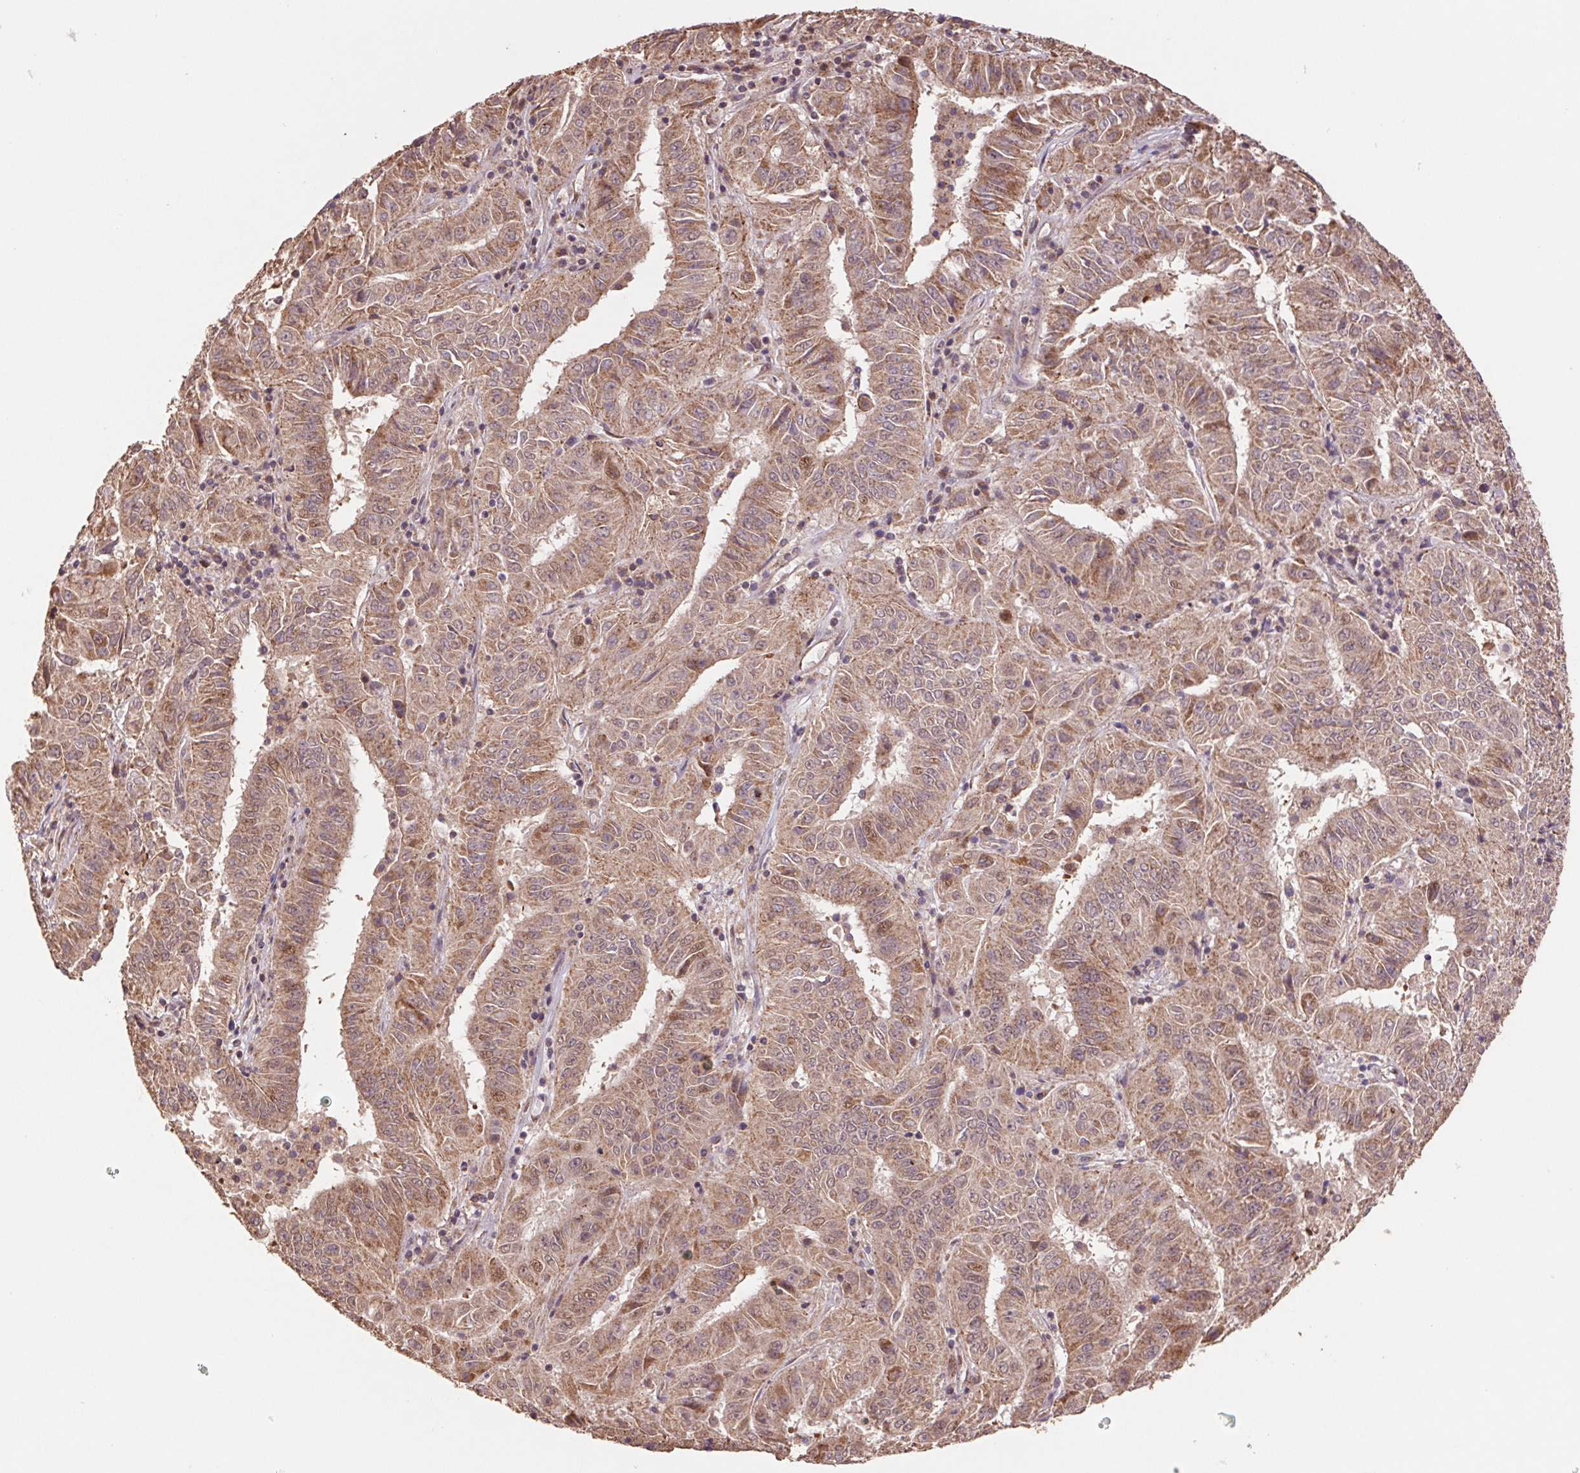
{"staining": {"intensity": "moderate", "quantity": ">75%", "location": "cytoplasmic/membranous"}, "tissue": "pancreatic cancer", "cell_type": "Tumor cells", "image_type": "cancer", "snomed": [{"axis": "morphology", "description": "Adenocarcinoma, NOS"}, {"axis": "topography", "description": "Pancreas"}], "caption": "Pancreatic cancer tissue demonstrates moderate cytoplasmic/membranous positivity in about >75% of tumor cells, visualized by immunohistochemistry.", "gene": "PDHA1", "patient": {"sex": "male", "age": 63}}